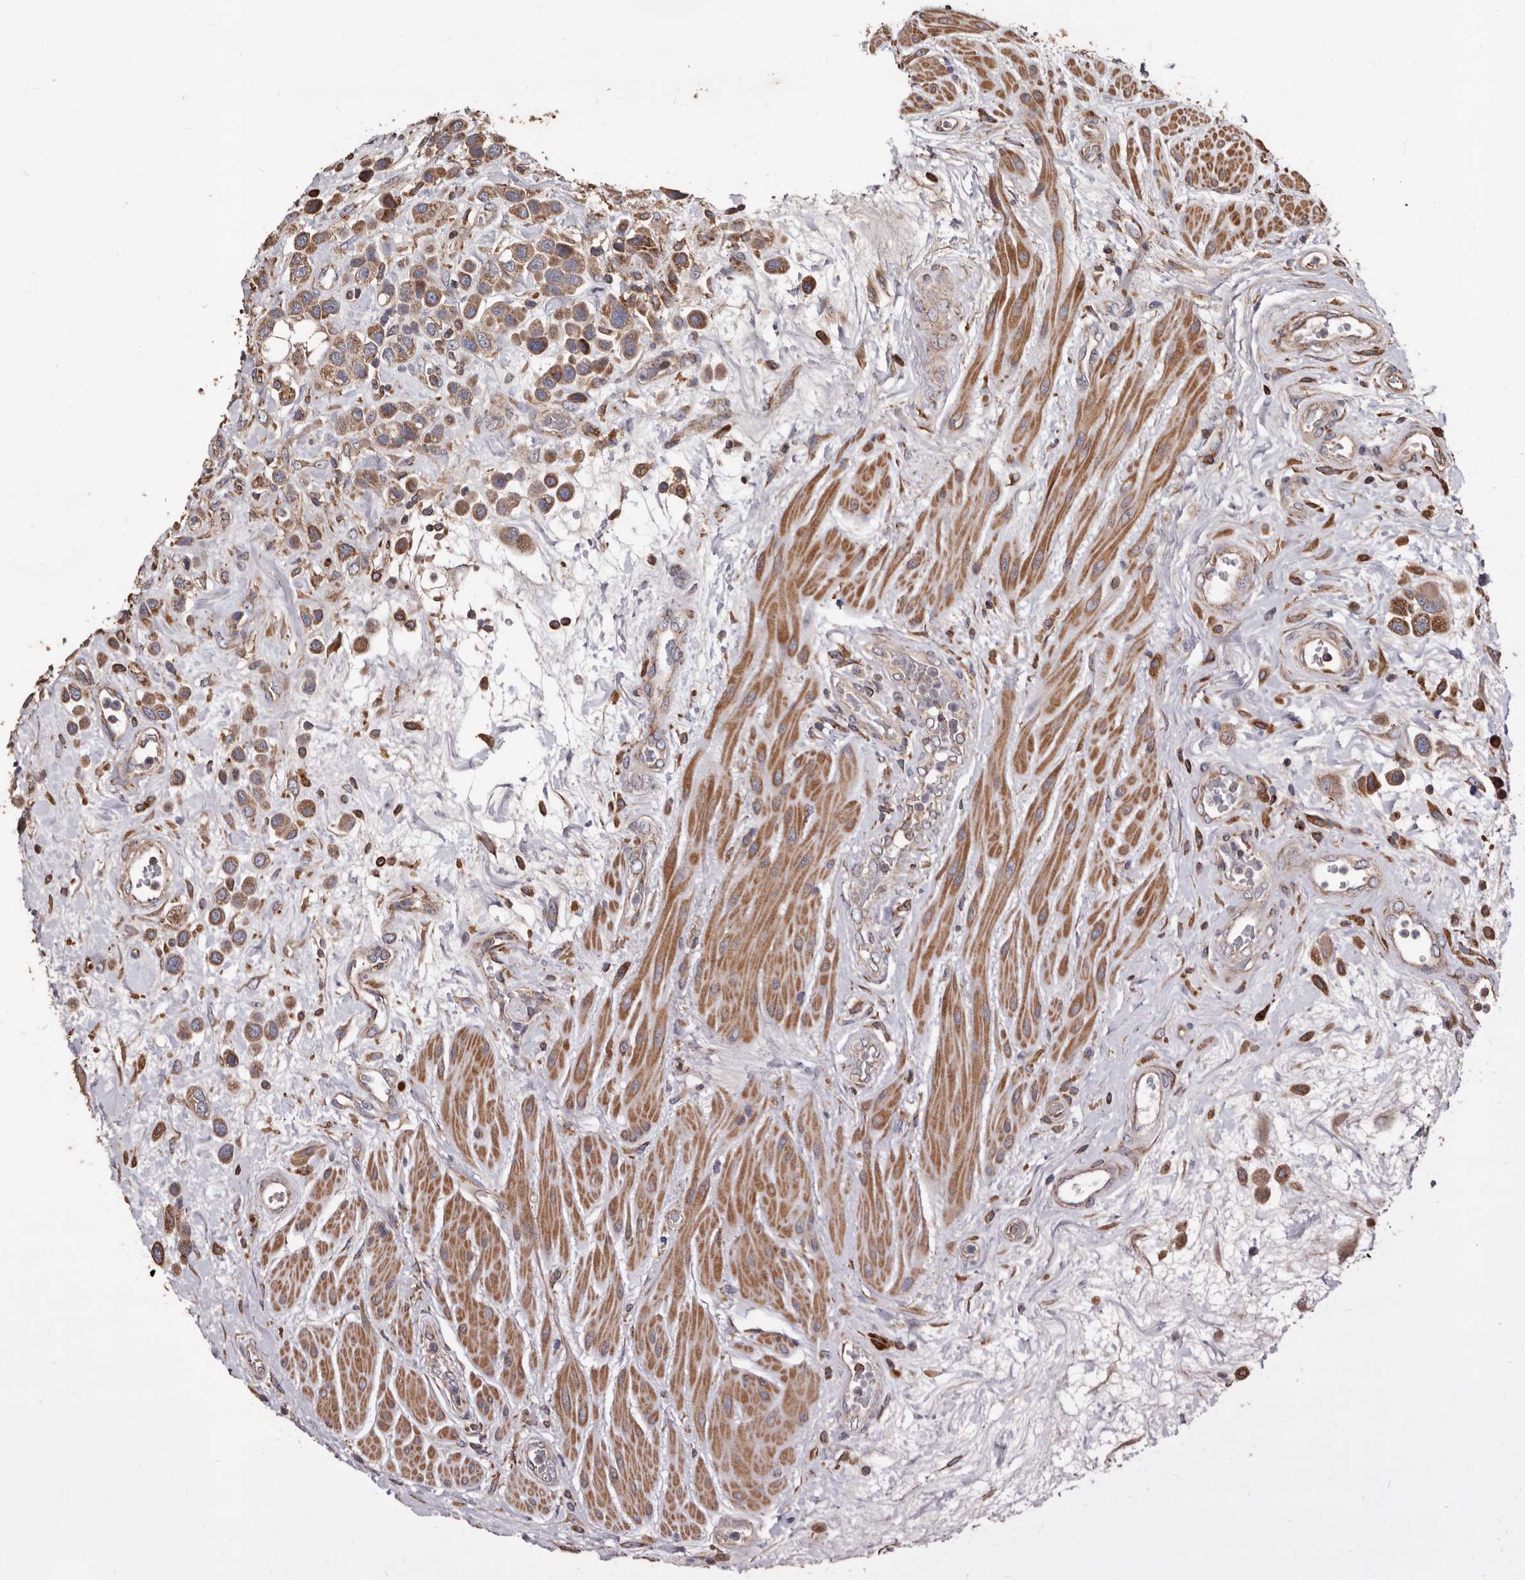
{"staining": {"intensity": "moderate", "quantity": ">75%", "location": "cytoplasmic/membranous"}, "tissue": "urothelial cancer", "cell_type": "Tumor cells", "image_type": "cancer", "snomed": [{"axis": "morphology", "description": "Urothelial carcinoma, High grade"}, {"axis": "topography", "description": "Urinary bladder"}], "caption": "About >75% of tumor cells in human urothelial carcinoma (high-grade) demonstrate moderate cytoplasmic/membranous protein expression as visualized by brown immunohistochemical staining.", "gene": "OSGIN2", "patient": {"sex": "male", "age": 50}}